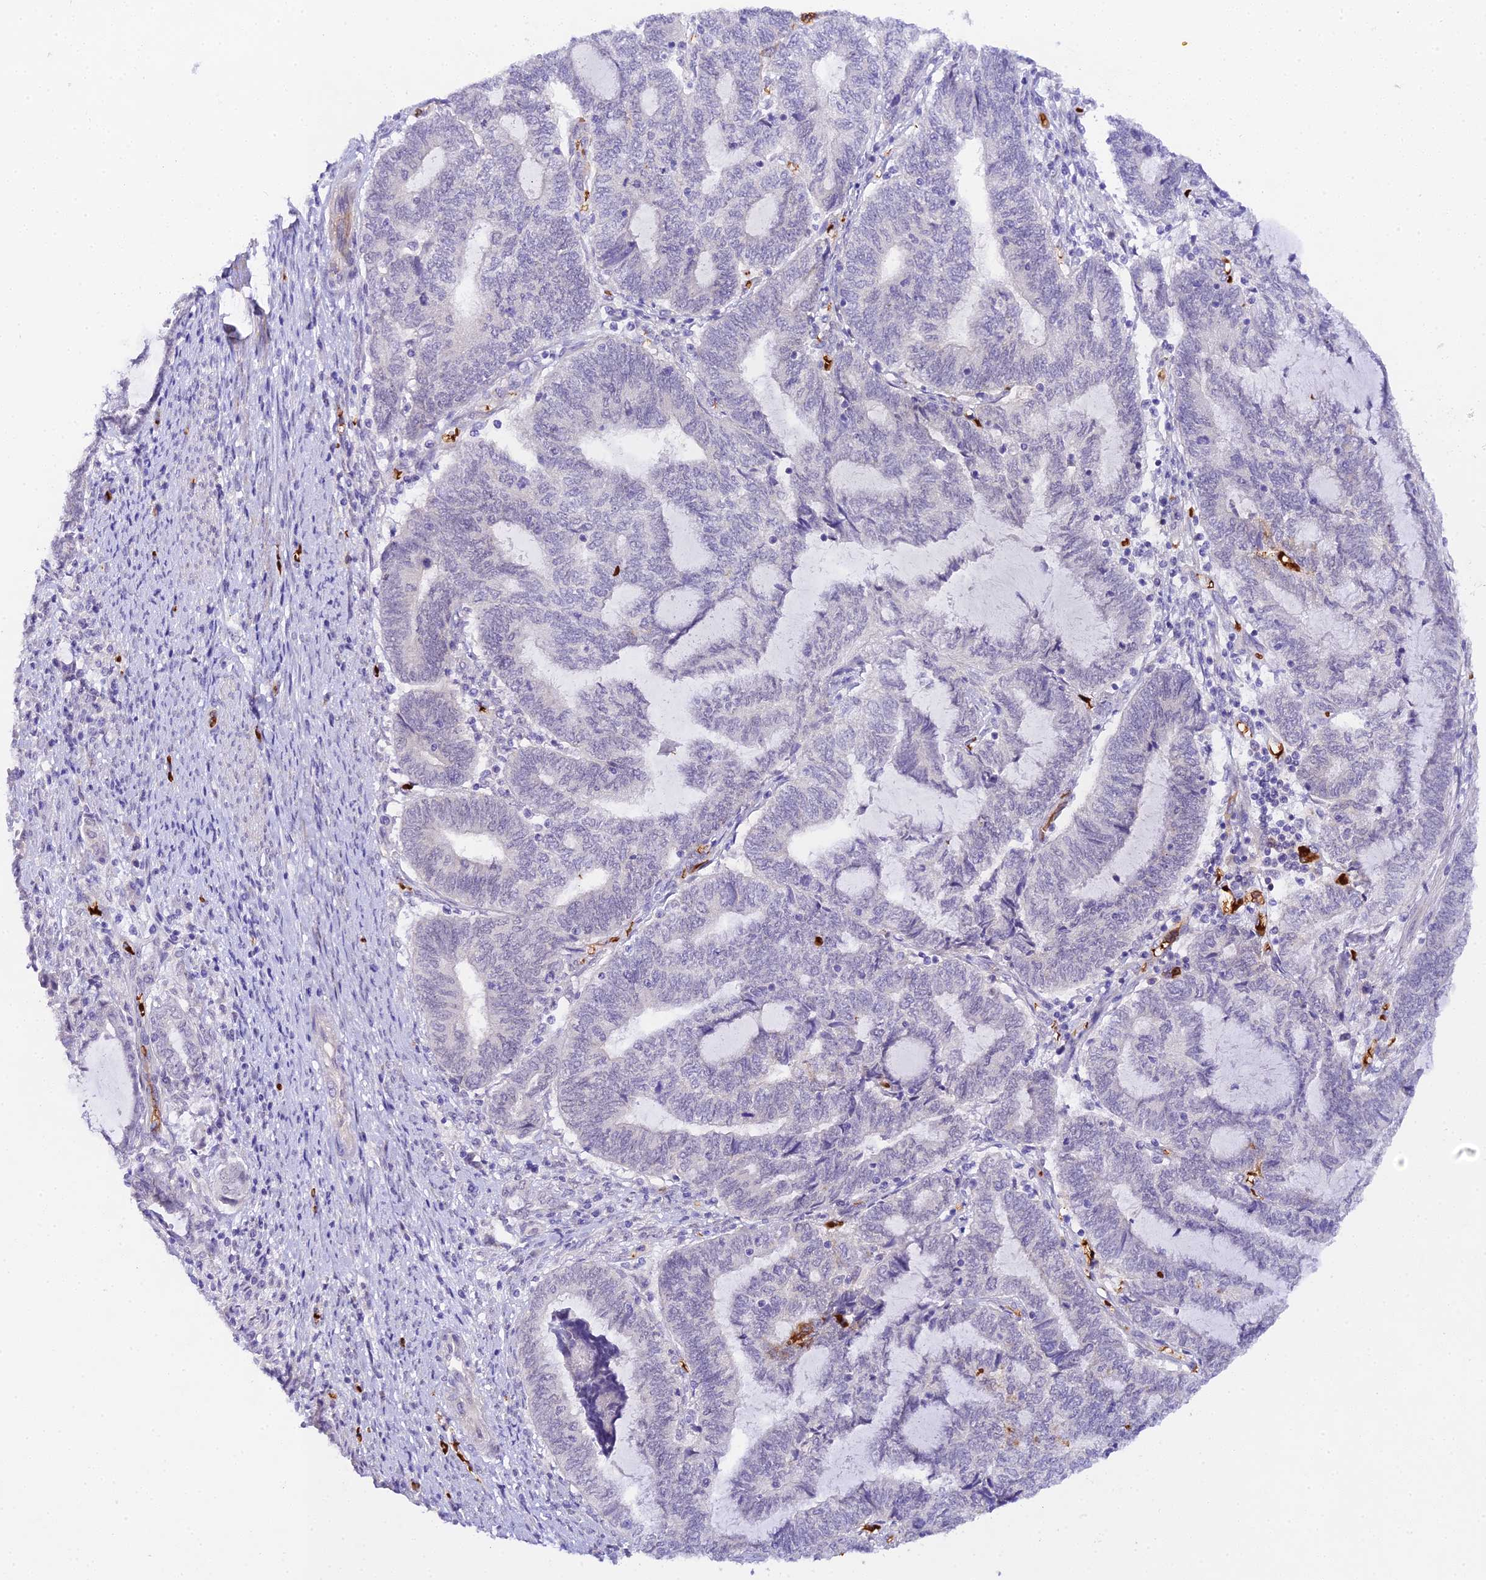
{"staining": {"intensity": "negative", "quantity": "none", "location": "none"}, "tissue": "endometrial cancer", "cell_type": "Tumor cells", "image_type": "cancer", "snomed": [{"axis": "morphology", "description": "Adenocarcinoma, NOS"}, {"axis": "topography", "description": "Uterus"}, {"axis": "topography", "description": "Endometrium"}], "caption": "IHC micrograph of neoplastic tissue: human adenocarcinoma (endometrial) stained with DAB shows no significant protein expression in tumor cells.", "gene": "CFAP45", "patient": {"sex": "female", "age": 70}}